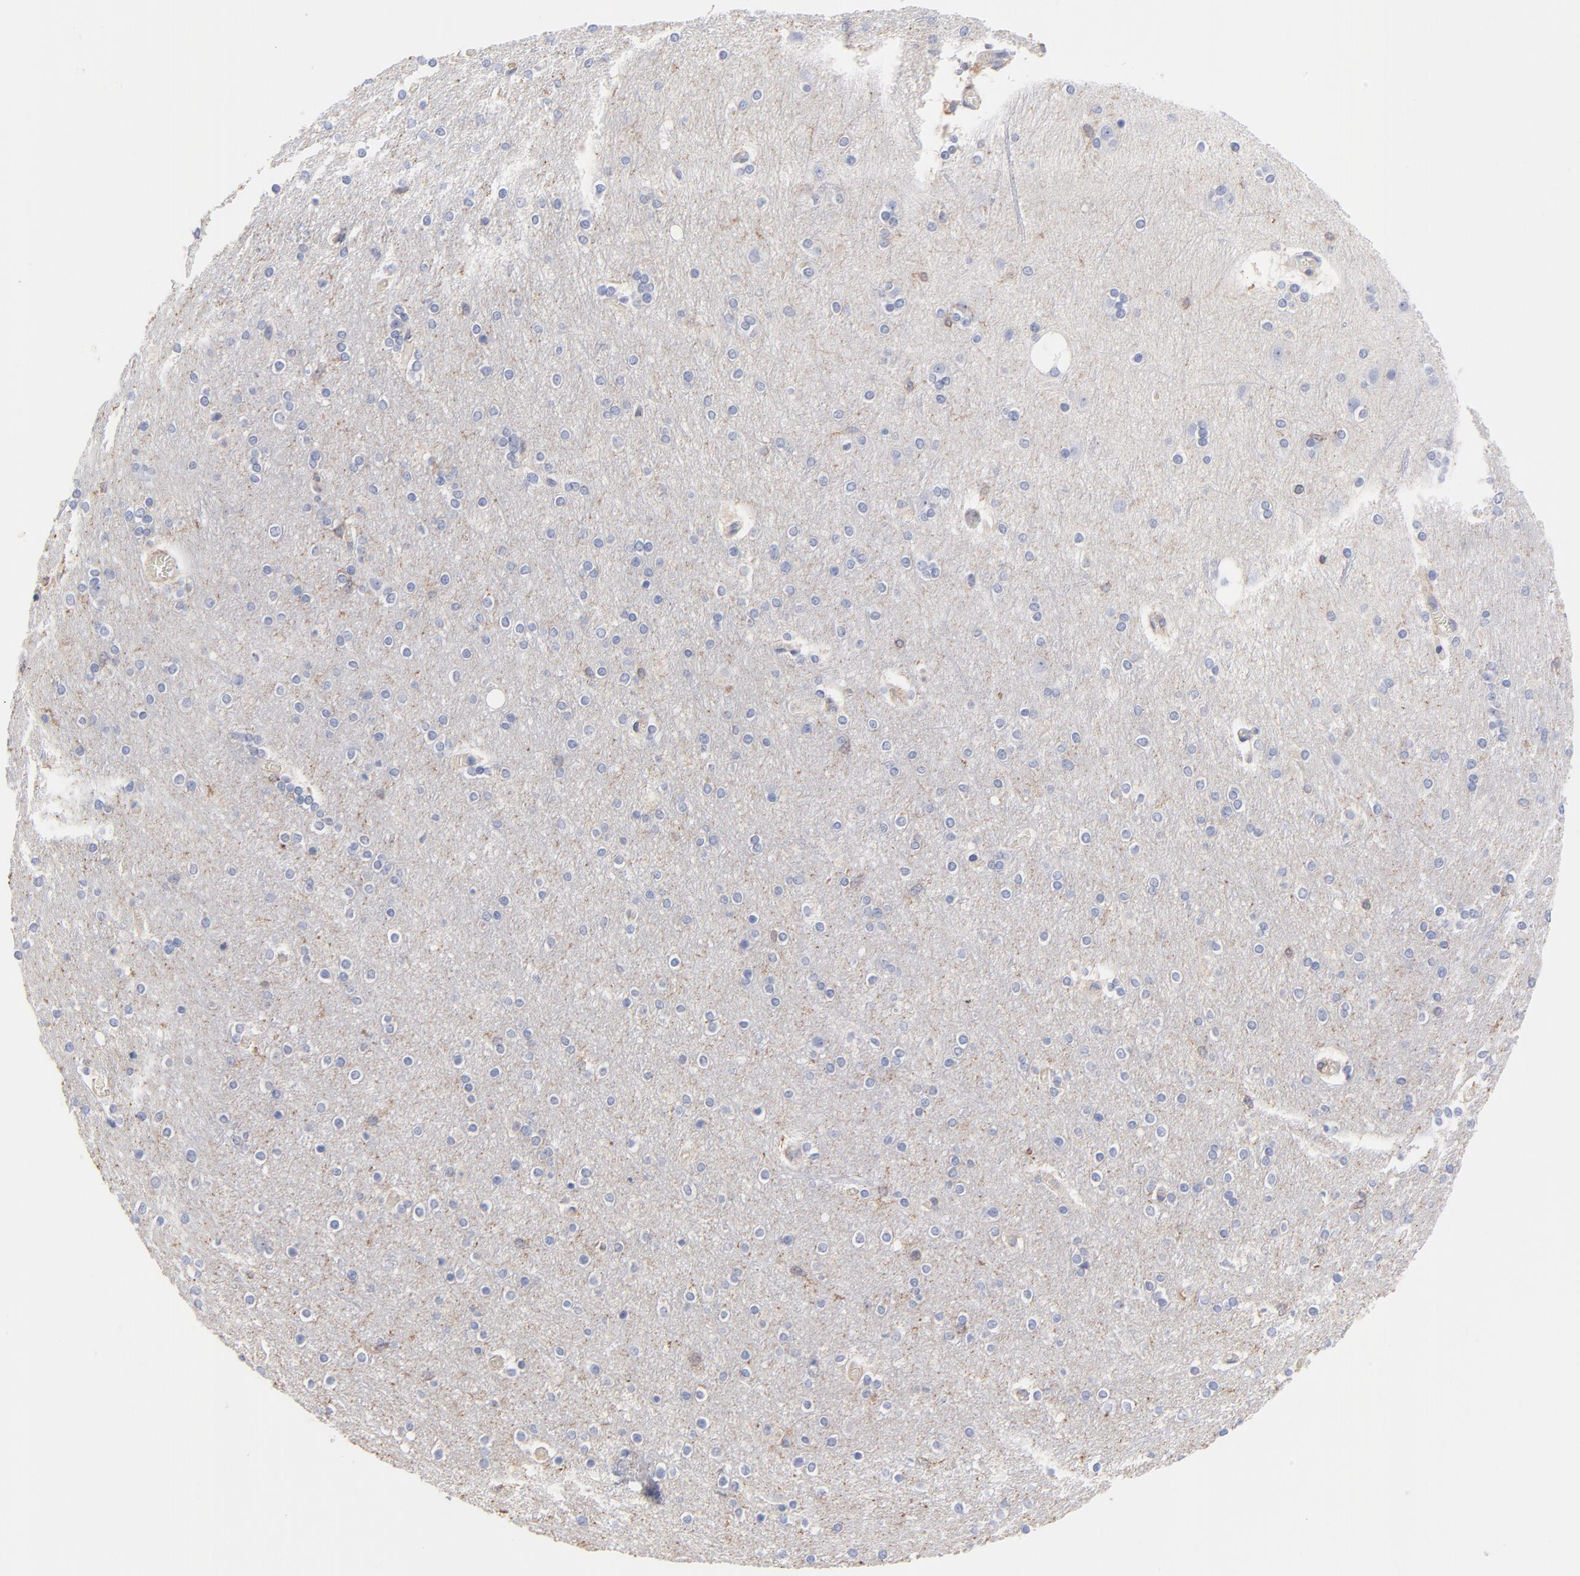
{"staining": {"intensity": "negative", "quantity": "none", "location": "none"}, "tissue": "cerebral cortex", "cell_type": "Endothelial cells", "image_type": "normal", "snomed": [{"axis": "morphology", "description": "Normal tissue, NOS"}, {"axis": "topography", "description": "Cerebral cortex"}], "caption": "Immunohistochemistry of unremarkable cerebral cortex displays no positivity in endothelial cells.", "gene": "ASL", "patient": {"sex": "female", "age": 54}}